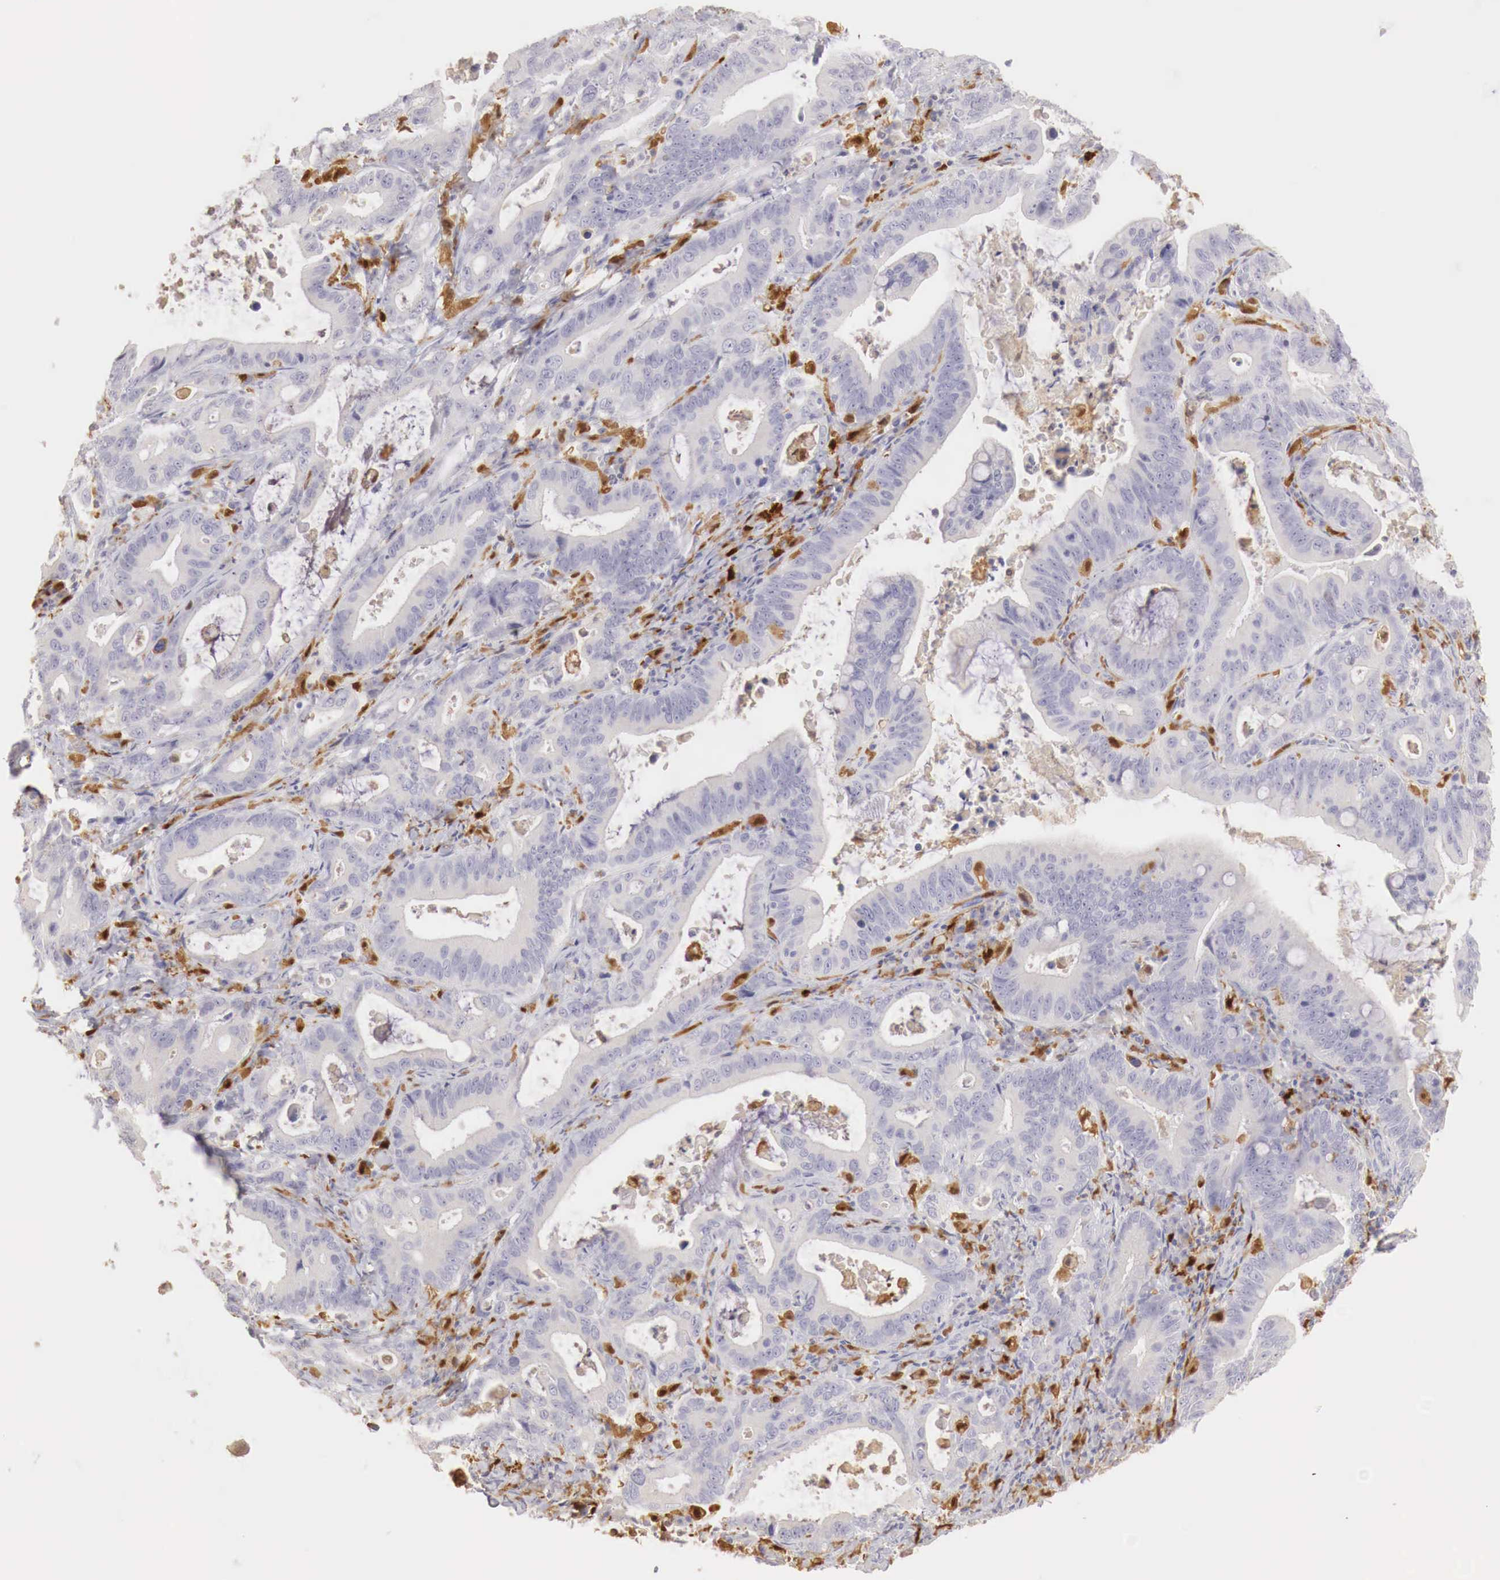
{"staining": {"intensity": "negative", "quantity": "none", "location": "none"}, "tissue": "stomach cancer", "cell_type": "Tumor cells", "image_type": "cancer", "snomed": [{"axis": "morphology", "description": "Adenocarcinoma, NOS"}, {"axis": "topography", "description": "Stomach, upper"}], "caption": "High power microscopy histopathology image of an immunohistochemistry image of stomach adenocarcinoma, revealing no significant staining in tumor cells.", "gene": "RENBP", "patient": {"sex": "male", "age": 63}}